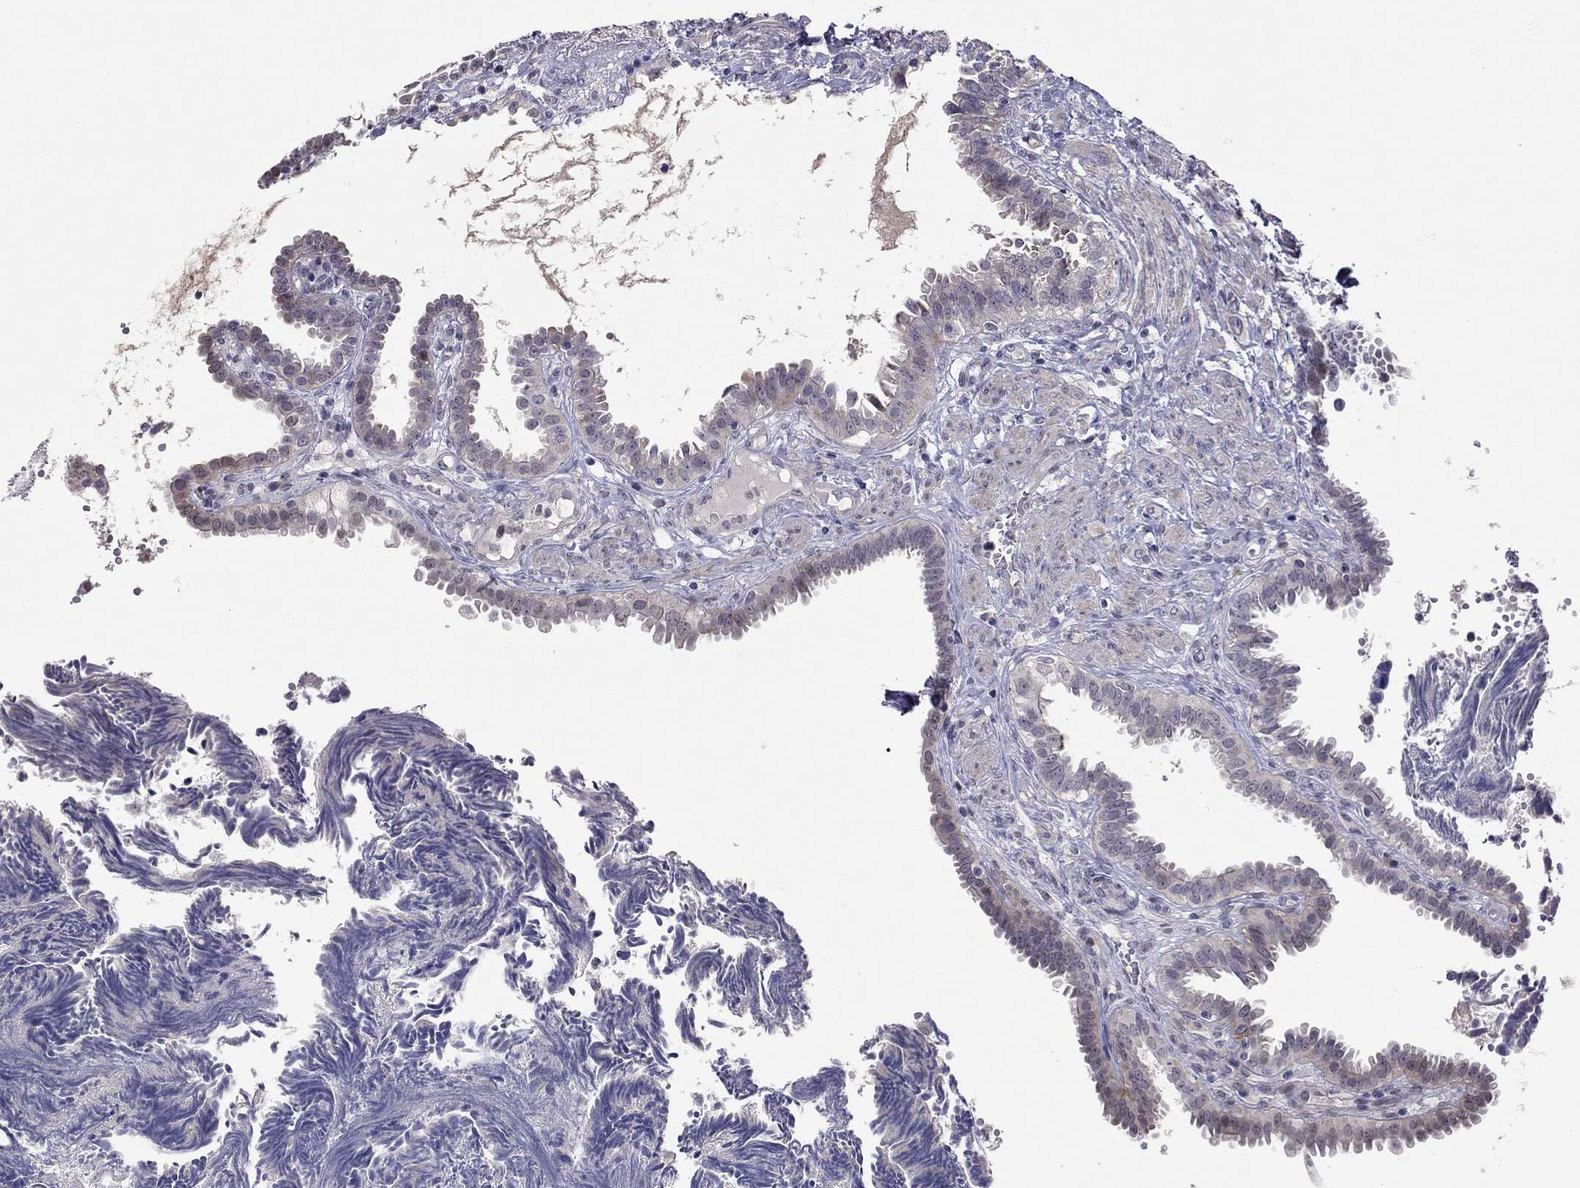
{"staining": {"intensity": "negative", "quantity": "none", "location": "none"}, "tissue": "fallopian tube", "cell_type": "Glandular cells", "image_type": "normal", "snomed": [{"axis": "morphology", "description": "Normal tissue, NOS"}, {"axis": "topography", "description": "Fallopian tube"}], "caption": "A high-resolution image shows immunohistochemistry staining of unremarkable fallopian tube, which exhibits no significant expression in glandular cells.", "gene": "LRRC39", "patient": {"sex": "female", "age": 39}}